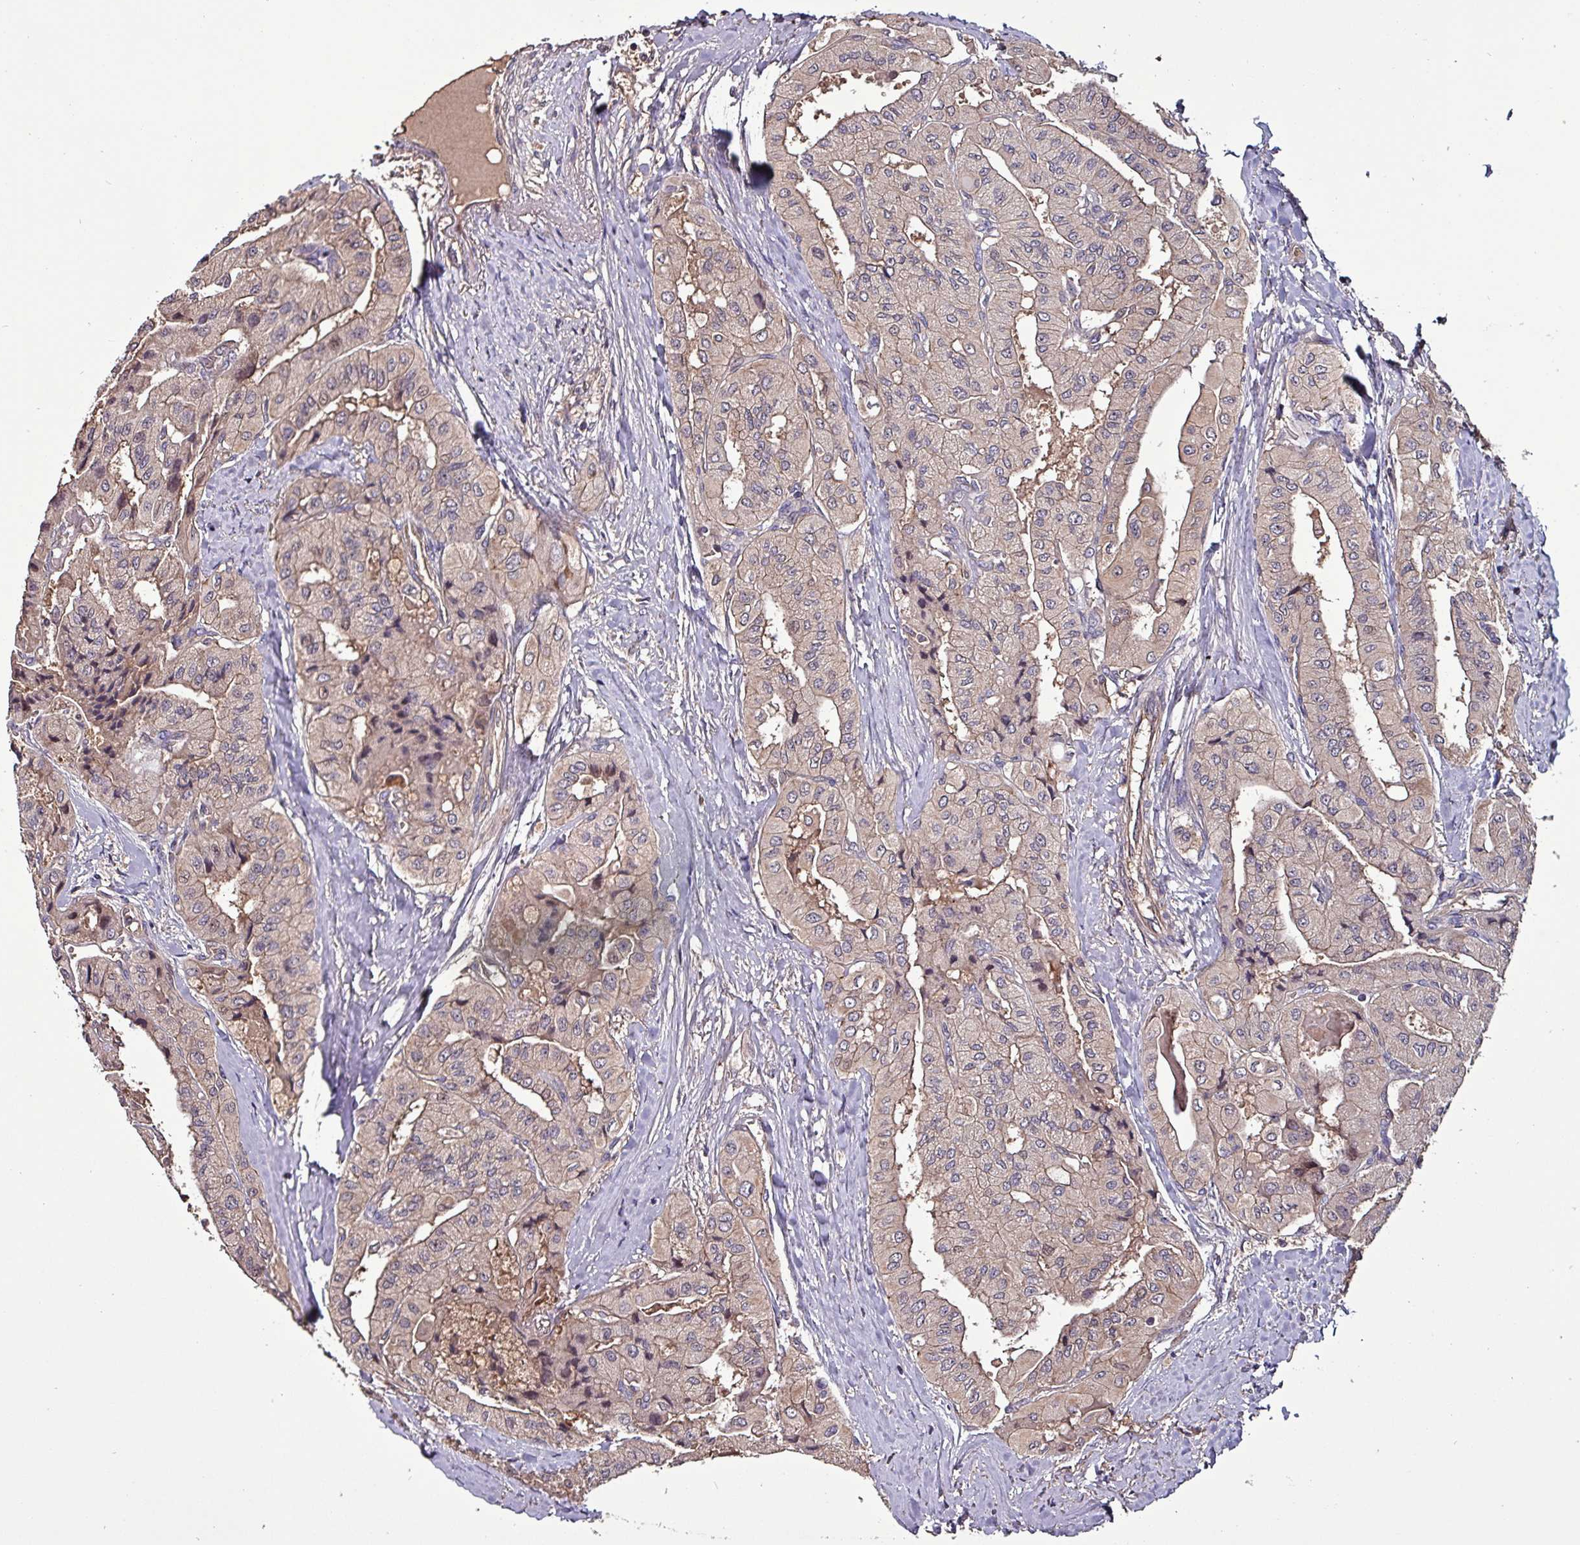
{"staining": {"intensity": "weak", "quantity": "25%-75%", "location": "cytoplasmic/membranous"}, "tissue": "thyroid cancer", "cell_type": "Tumor cells", "image_type": "cancer", "snomed": [{"axis": "morphology", "description": "Normal tissue, NOS"}, {"axis": "morphology", "description": "Papillary adenocarcinoma, NOS"}, {"axis": "topography", "description": "Thyroid gland"}], "caption": "Immunohistochemical staining of human thyroid cancer (papillary adenocarcinoma) shows low levels of weak cytoplasmic/membranous protein expression in approximately 25%-75% of tumor cells.", "gene": "PAFAH1B2", "patient": {"sex": "female", "age": 59}}